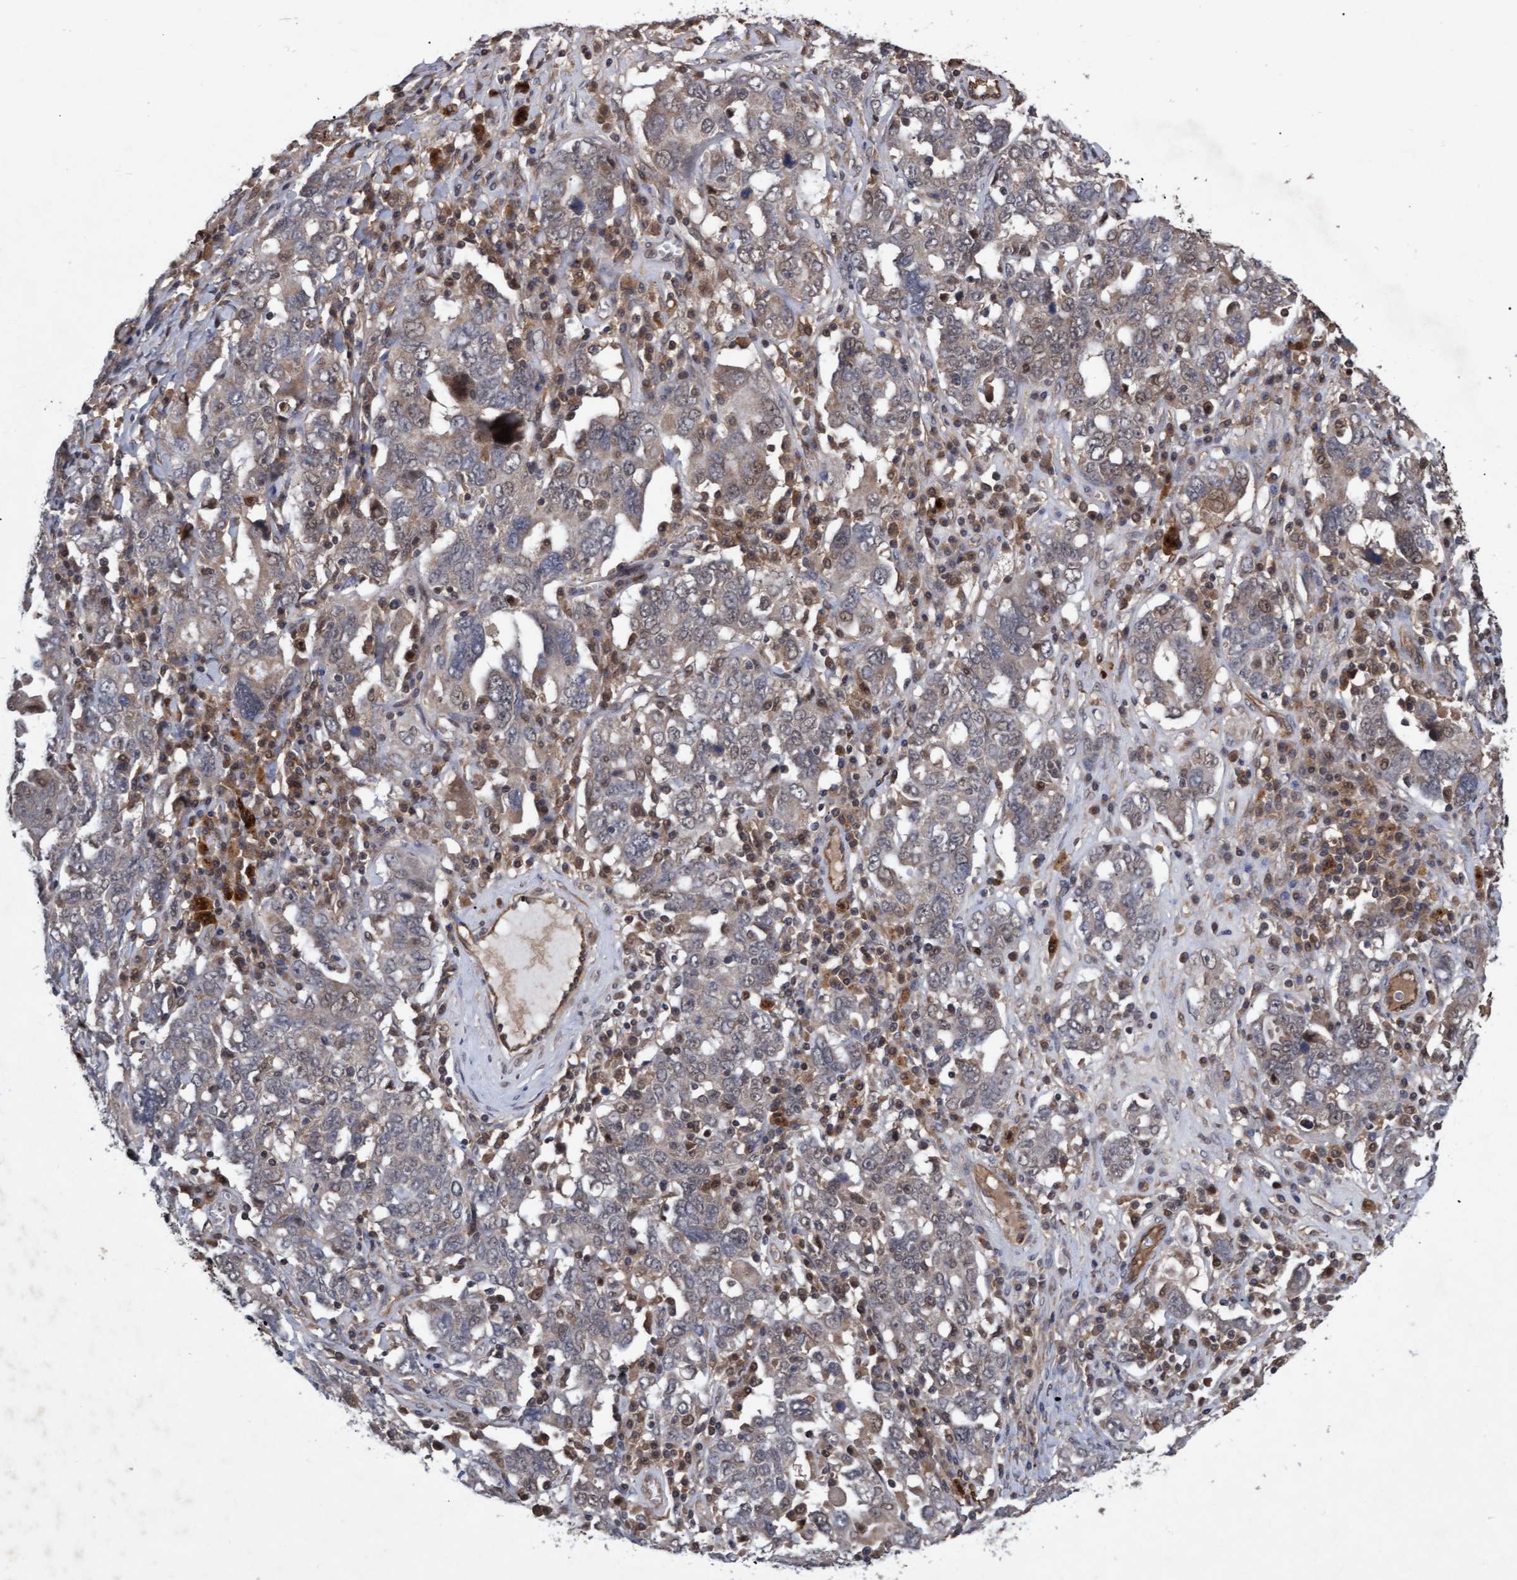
{"staining": {"intensity": "weak", "quantity": "25%-75%", "location": "cytoplasmic/membranous,nuclear"}, "tissue": "ovarian cancer", "cell_type": "Tumor cells", "image_type": "cancer", "snomed": [{"axis": "morphology", "description": "Carcinoma, endometroid"}, {"axis": "topography", "description": "Ovary"}], "caption": "Weak cytoplasmic/membranous and nuclear expression for a protein is identified in about 25%-75% of tumor cells of ovarian cancer (endometroid carcinoma) using immunohistochemistry.", "gene": "PSMB6", "patient": {"sex": "female", "age": 62}}